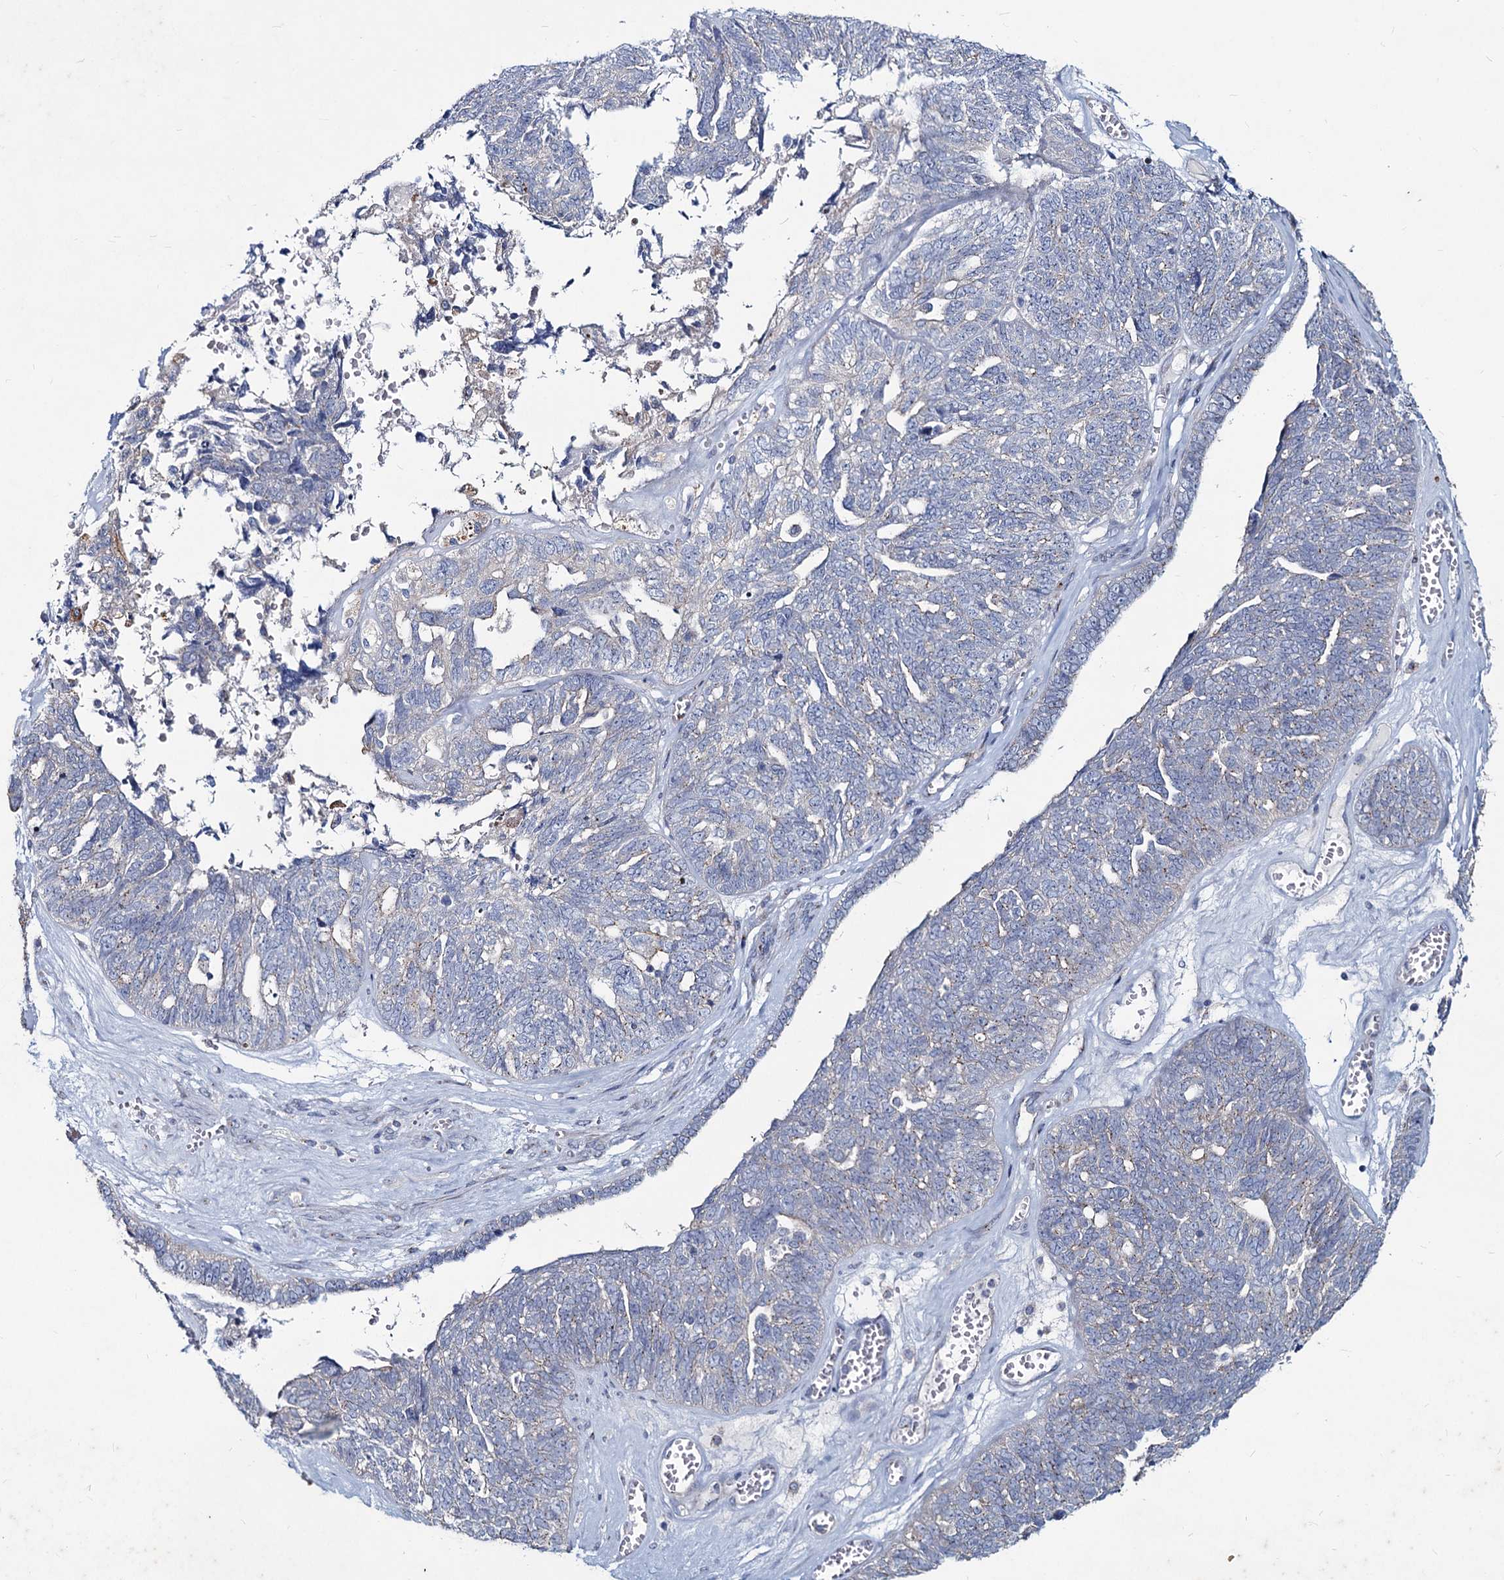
{"staining": {"intensity": "negative", "quantity": "none", "location": "none"}, "tissue": "ovarian cancer", "cell_type": "Tumor cells", "image_type": "cancer", "snomed": [{"axis": "morphology", "description": "Cystadenocarcinoma, serous, NOS"}, {"axis": "topography", "description": "Ovary"}], "caption": "A high-resolution histopathology image shows immunohistochemistry staining of ovarian cancer (serous cystadenocarcinoma), which demonstrates no significant positivity in tumor cells.", "gene": "AGBL4", "patient": {"sex": "female", "age": 79}}